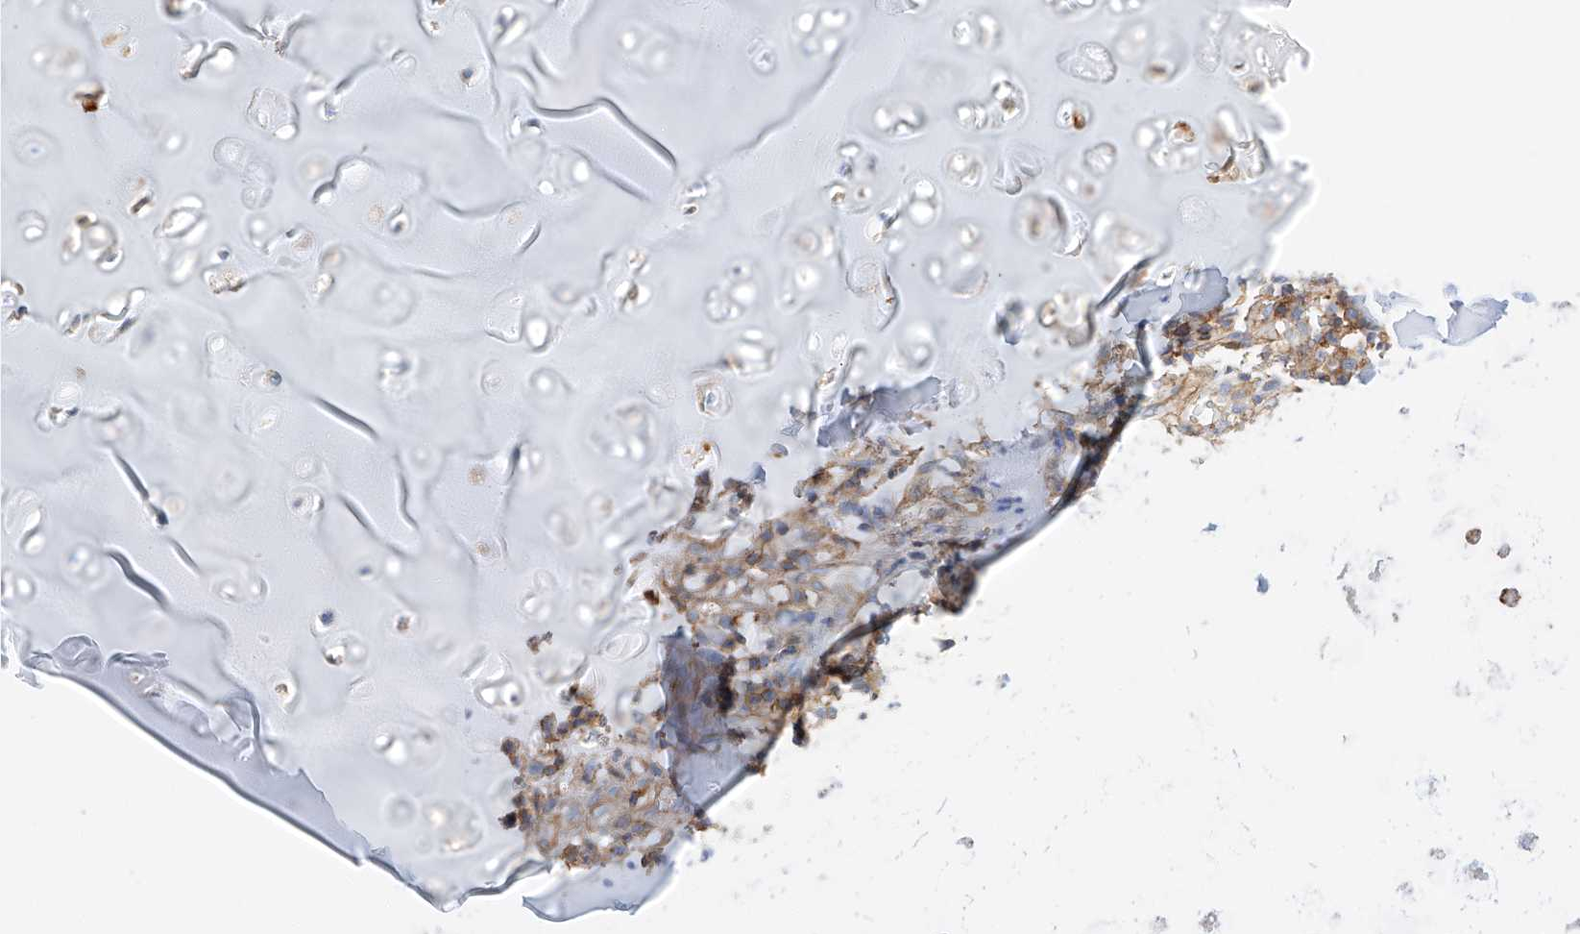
{"staining": {"intensity": "weak", "quantity": ">75%", "location": "cytoplasmic/membranous"}, "tissue": "adipose tissue", "cell_type": "Adipocytes", "image_type": "normal", "snomed": [{"axis": "morphology", "description": "Normal tissue, NOS"}, {"axis": "morphology", "description": "Basal cell carcinoma"}, {"axis": "topography", "description": "Cartilage tissue"}, {"axis": "topography", "description": "Nasopharynx"}, {"axis": "topography", "description": "Oral tissue"}], "caption": "Normal adipose tissue was stained to show a protein in brown. There is low levels of weak cytoplasmic/membranous positivity in about >75% of adipocytes.", "gene": "ENSG00000259132", "patient": {"sex": "female", "age": 77}}